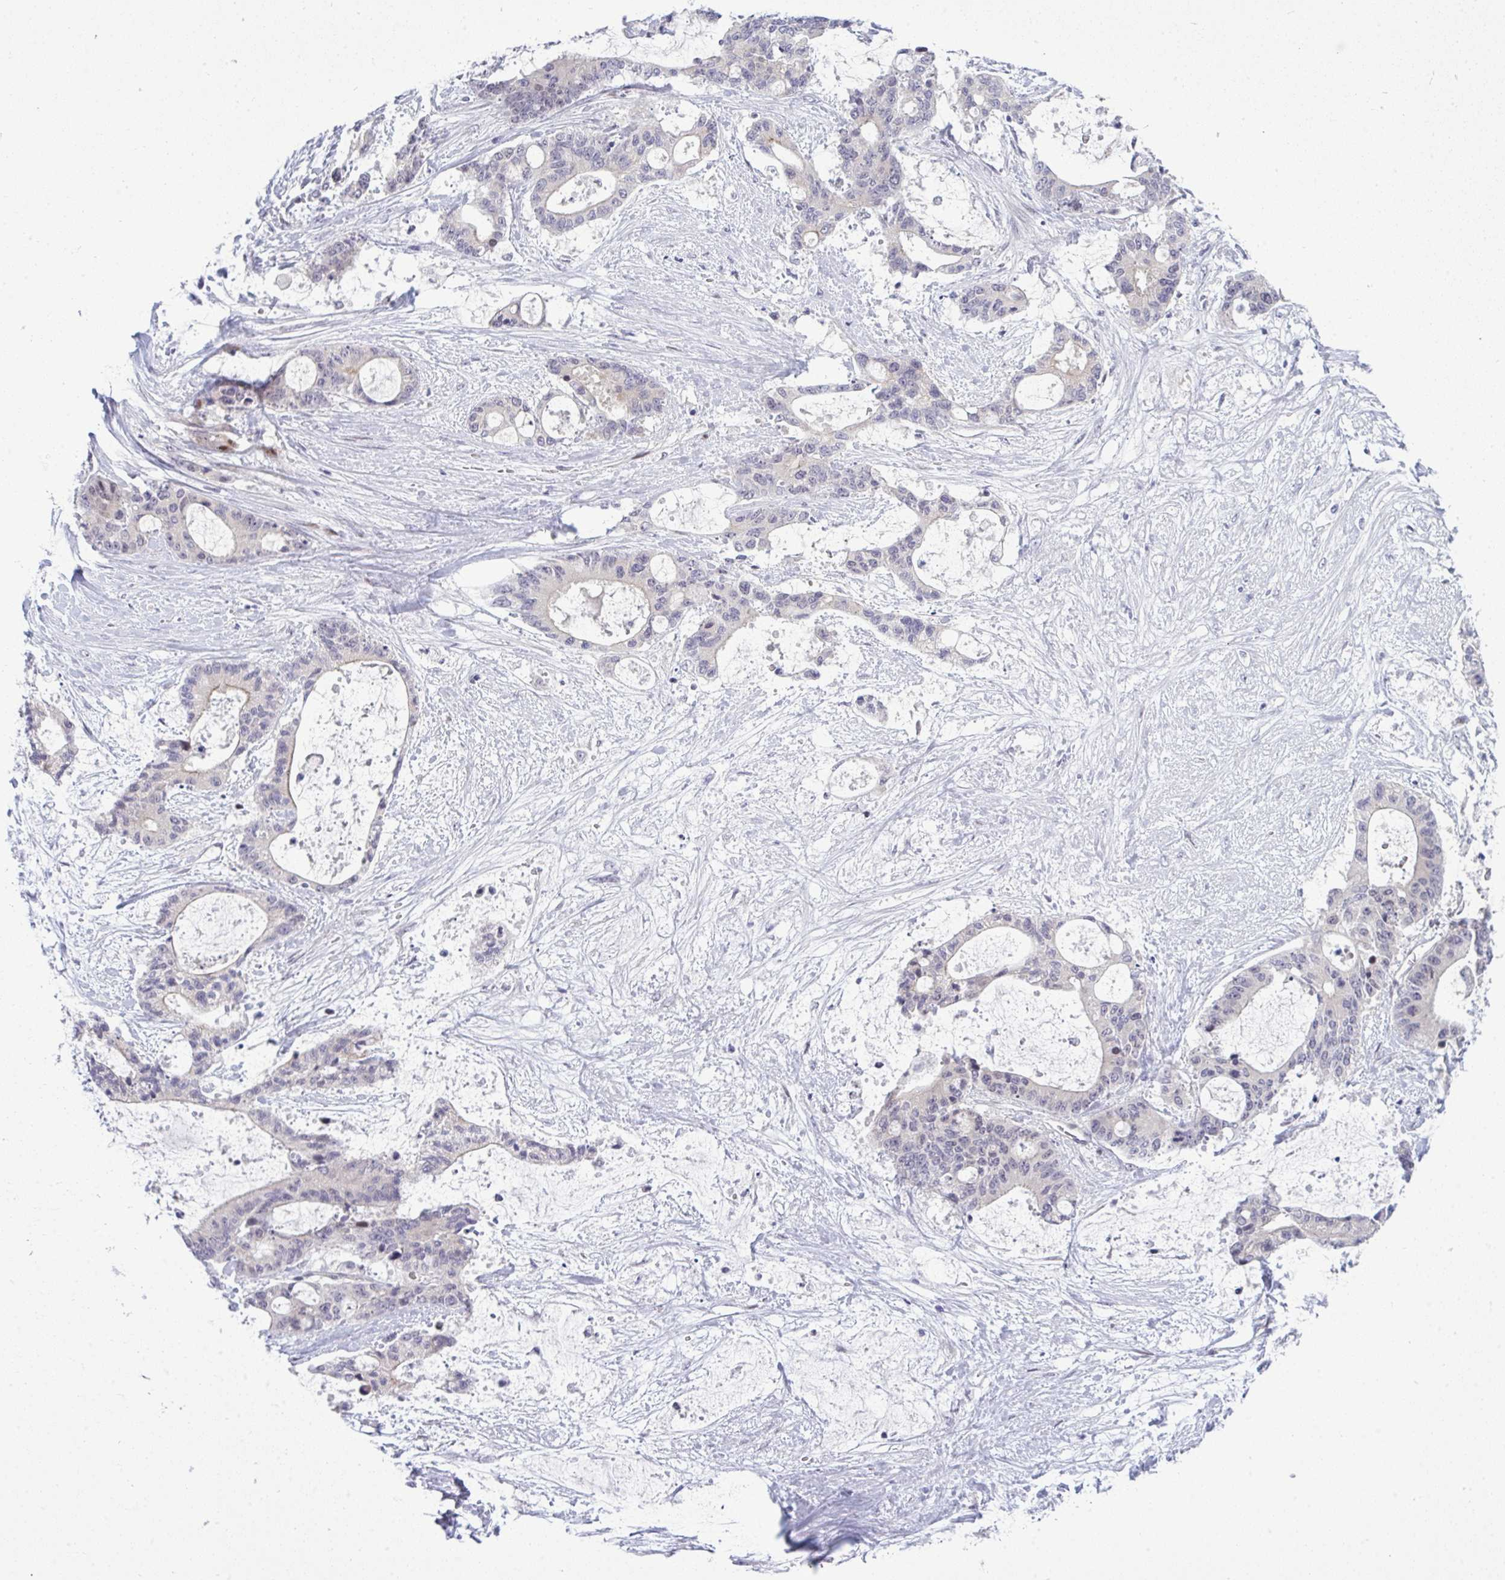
{"staining": {"intensity": "negative", "quantity": "none", "location": "none"}, "tissue": "liver cancer", "cell_type": "Tumor cells", "image_type": "cancer", "snomed": [{"axis": "morphology", "description": "Normal tissue, NOS"}, {"axis": "morphology", "description": "Cholangiocarcinoma"}, {"axis": "topography", "description": "Liver"}, {"axis": "topography", "description": "Peripheral nerve tissue"}], "caption": "Tumor cells show no significant protein staining in cholangiocarcinoma (liver).", "gene": "TAB1", "patient": {"sex": "female", "age": 73}}